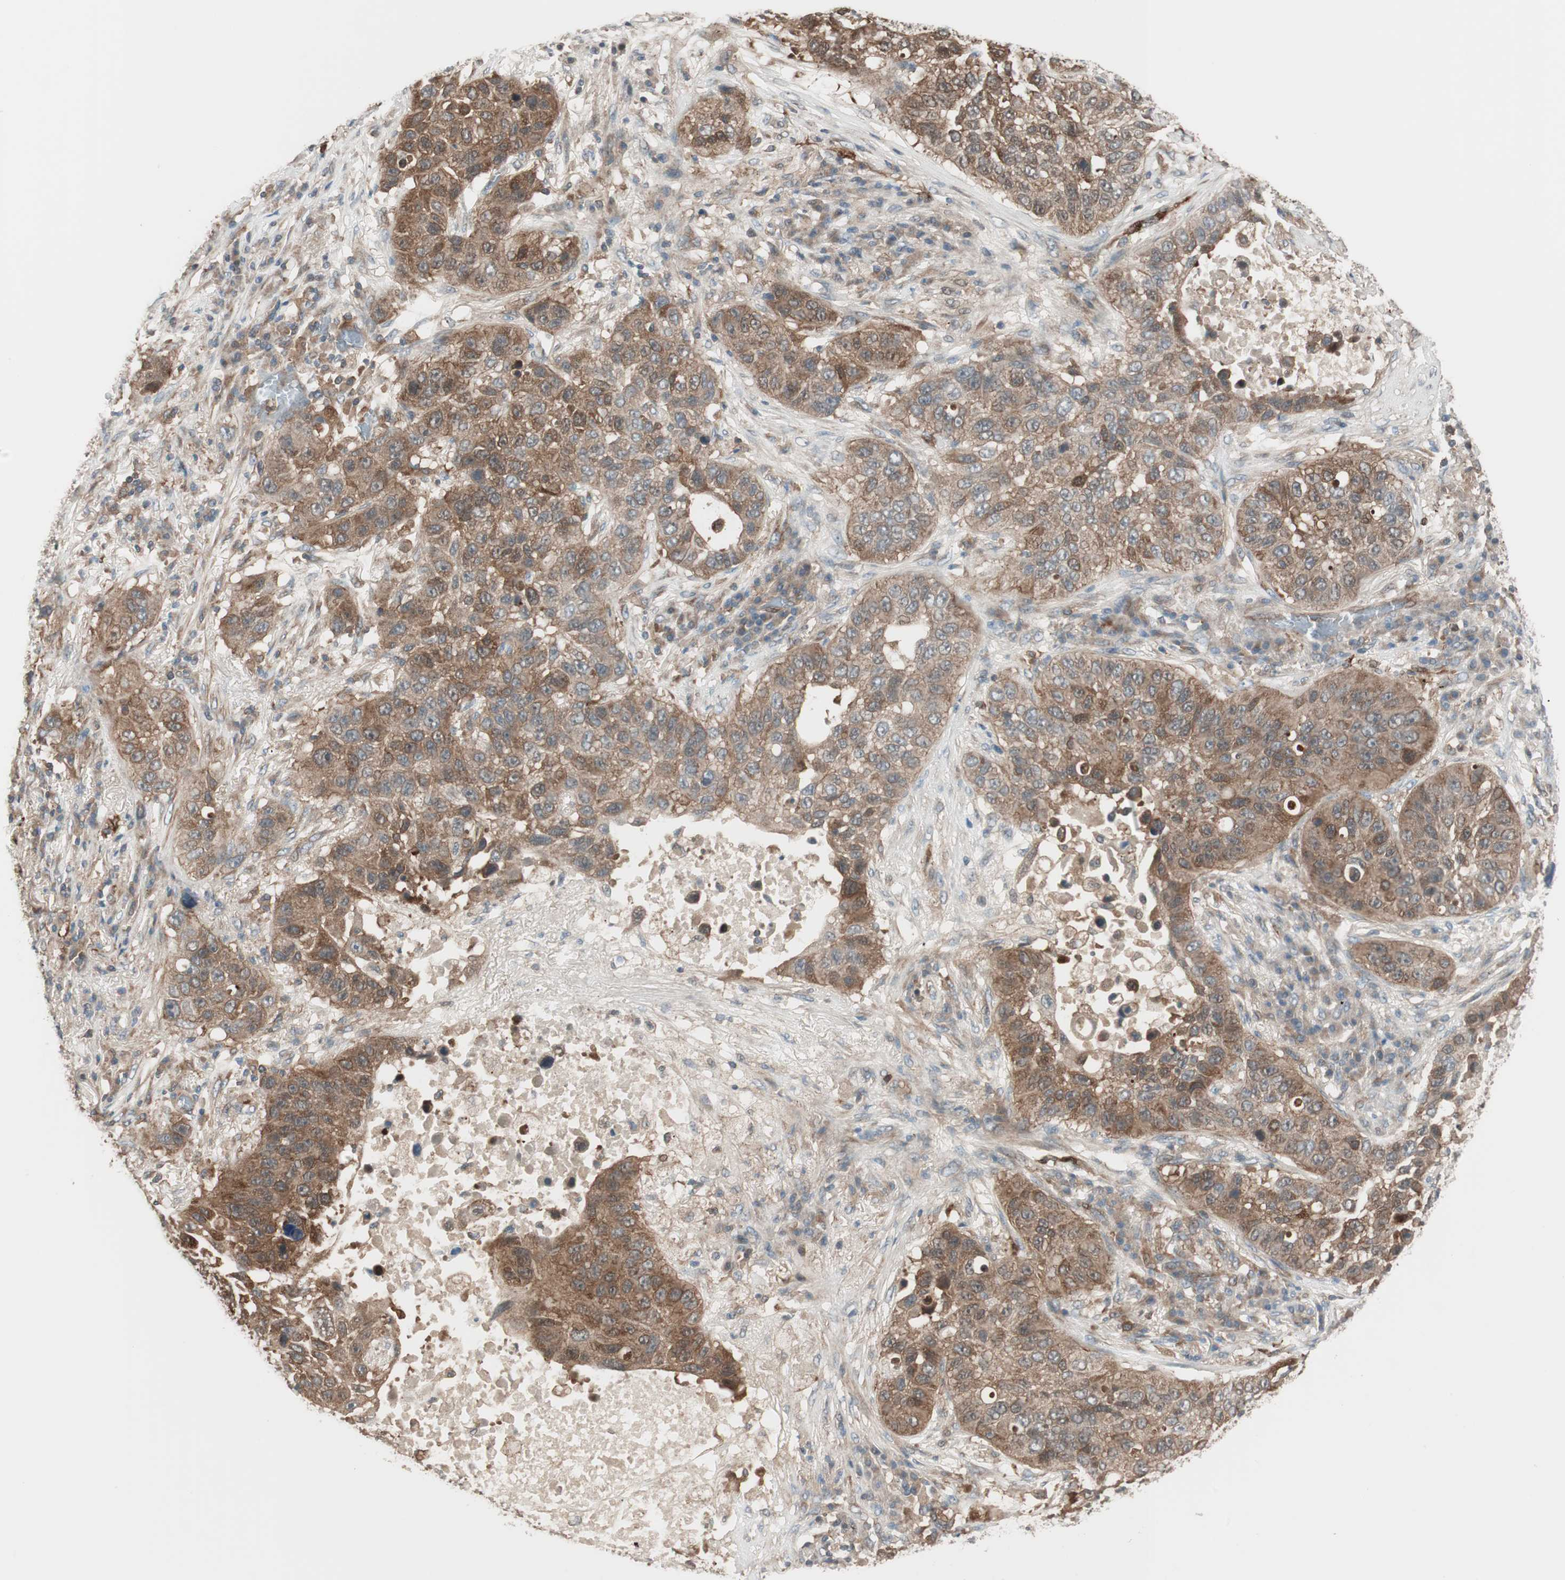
{"staining": {"intensity": "moderate", "quantity": ">75%", "location": "cytoplasmic/membranous"}, "tissue": "lung cancer", "cell_type": "Tumor cells", "image_type": "cancer", "snomed": [{"axis": "morphology", "description": "Squamous cell carcinoma, NOS"}, {"axis": "topography", "description": "Lung"}], "caption": "This micrograph shows IHC staining of lung cancer (squamous cell carcinoma), with medium moderate cytoplasmic/membranous positivity in approximately >75% of tumor cells.", "gene": "STAB1", "patient": {"sex": "male", "age": 57}}